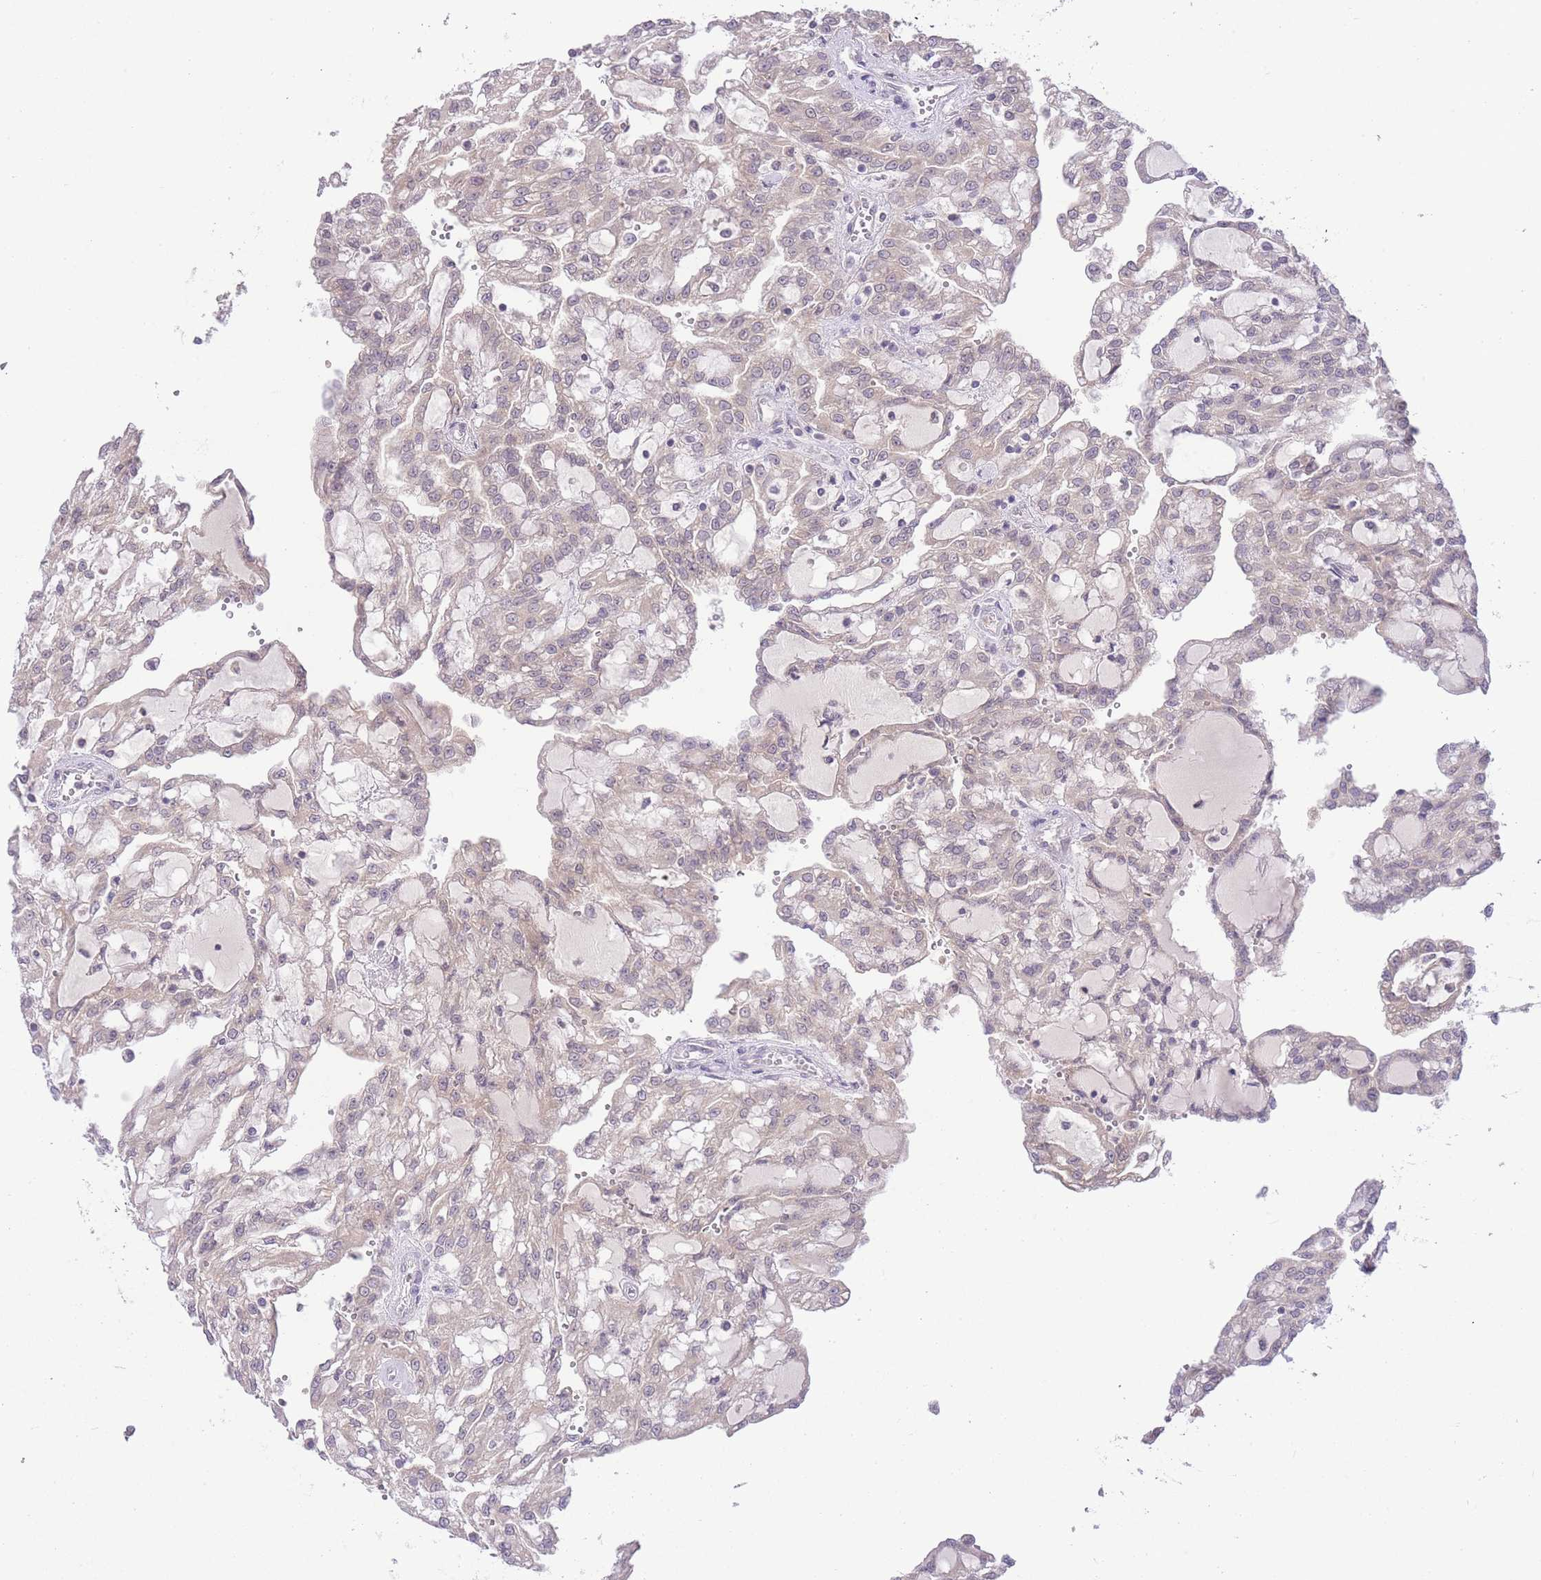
{"staining": {"intensity": "negative", "quantity": "none", "location": "none"}, "tissue": "renal cancer", "cell_type": "Tumor cells", "image_type": "cancer", "snomed": [{"axis": "morphology", "description": "Adenocarcinoma, NOS"}, {"axis": "topography", "description": "Kidney"}], "caption": "Tumor cells are negative for protein expression in human renal cancer.", "gene": "TMED3", "patient": {"sex": "male", "age": 63}}